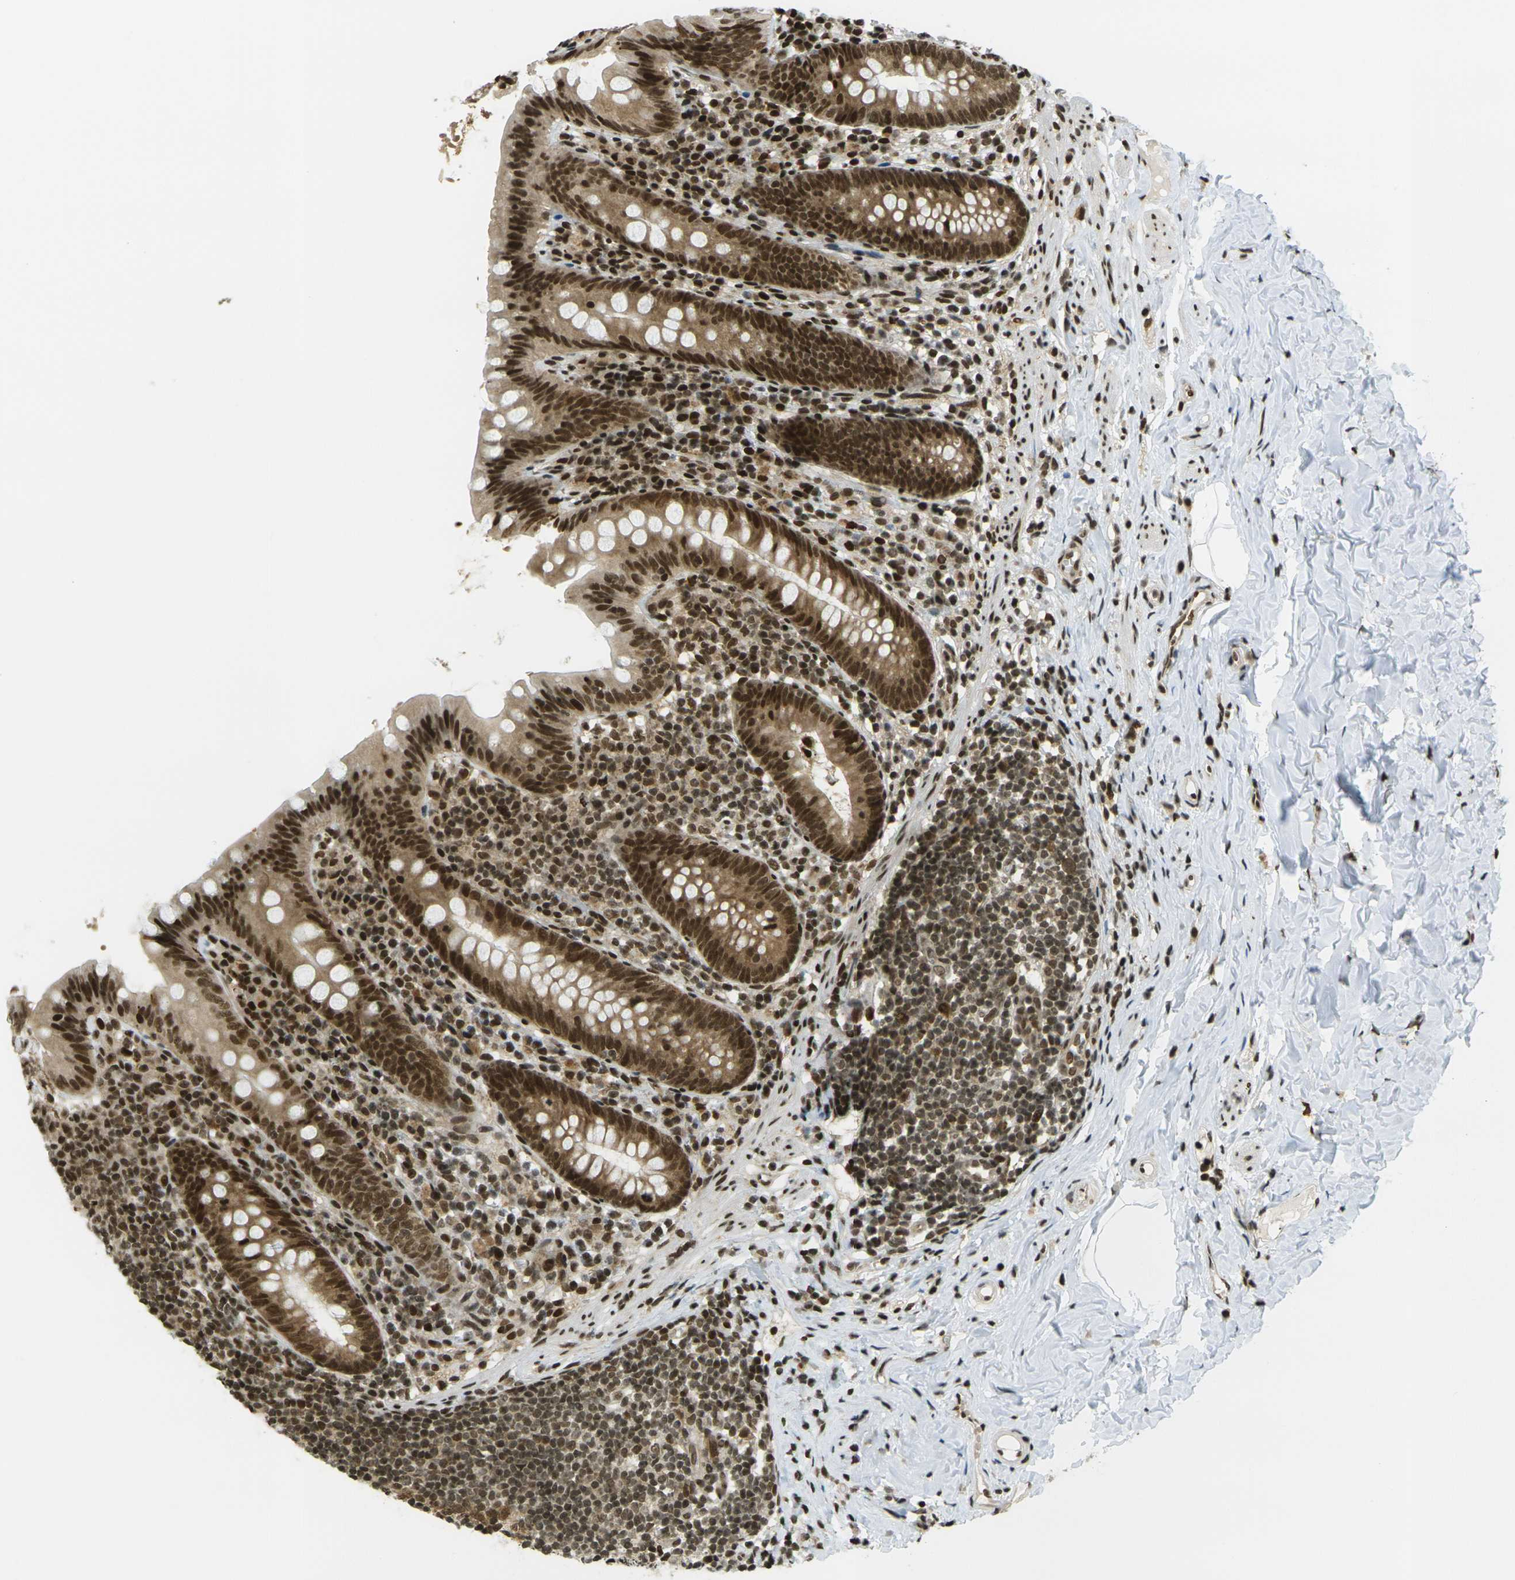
{"staining": {"intensity": "strong", "quantity": ">75%", "location": "cytoplasmic/membranous,nuclear"}, "tissue": "appendix", "cell_type": "Glandular cells", "image_type": "normal", "snomed": [{"axis": "morphology", "description": "Normal tissue, NOS"}, {"axis": "topography", "description": "Appendix"}], "caption": "Immunohistochemistry (IHC) photomicrograph of unremarkable appendix: human appendix stained using immunohistochemistry demonstrates high levels of strong protein expression localized specifically in the cytoplasmic/membranous,nuclear of glandular cells, appearing as a cytoplasmic/membranous,nuclear brown color.", "gene": "RUVBL2", "patient": {"sex": "male", "age": 52}}